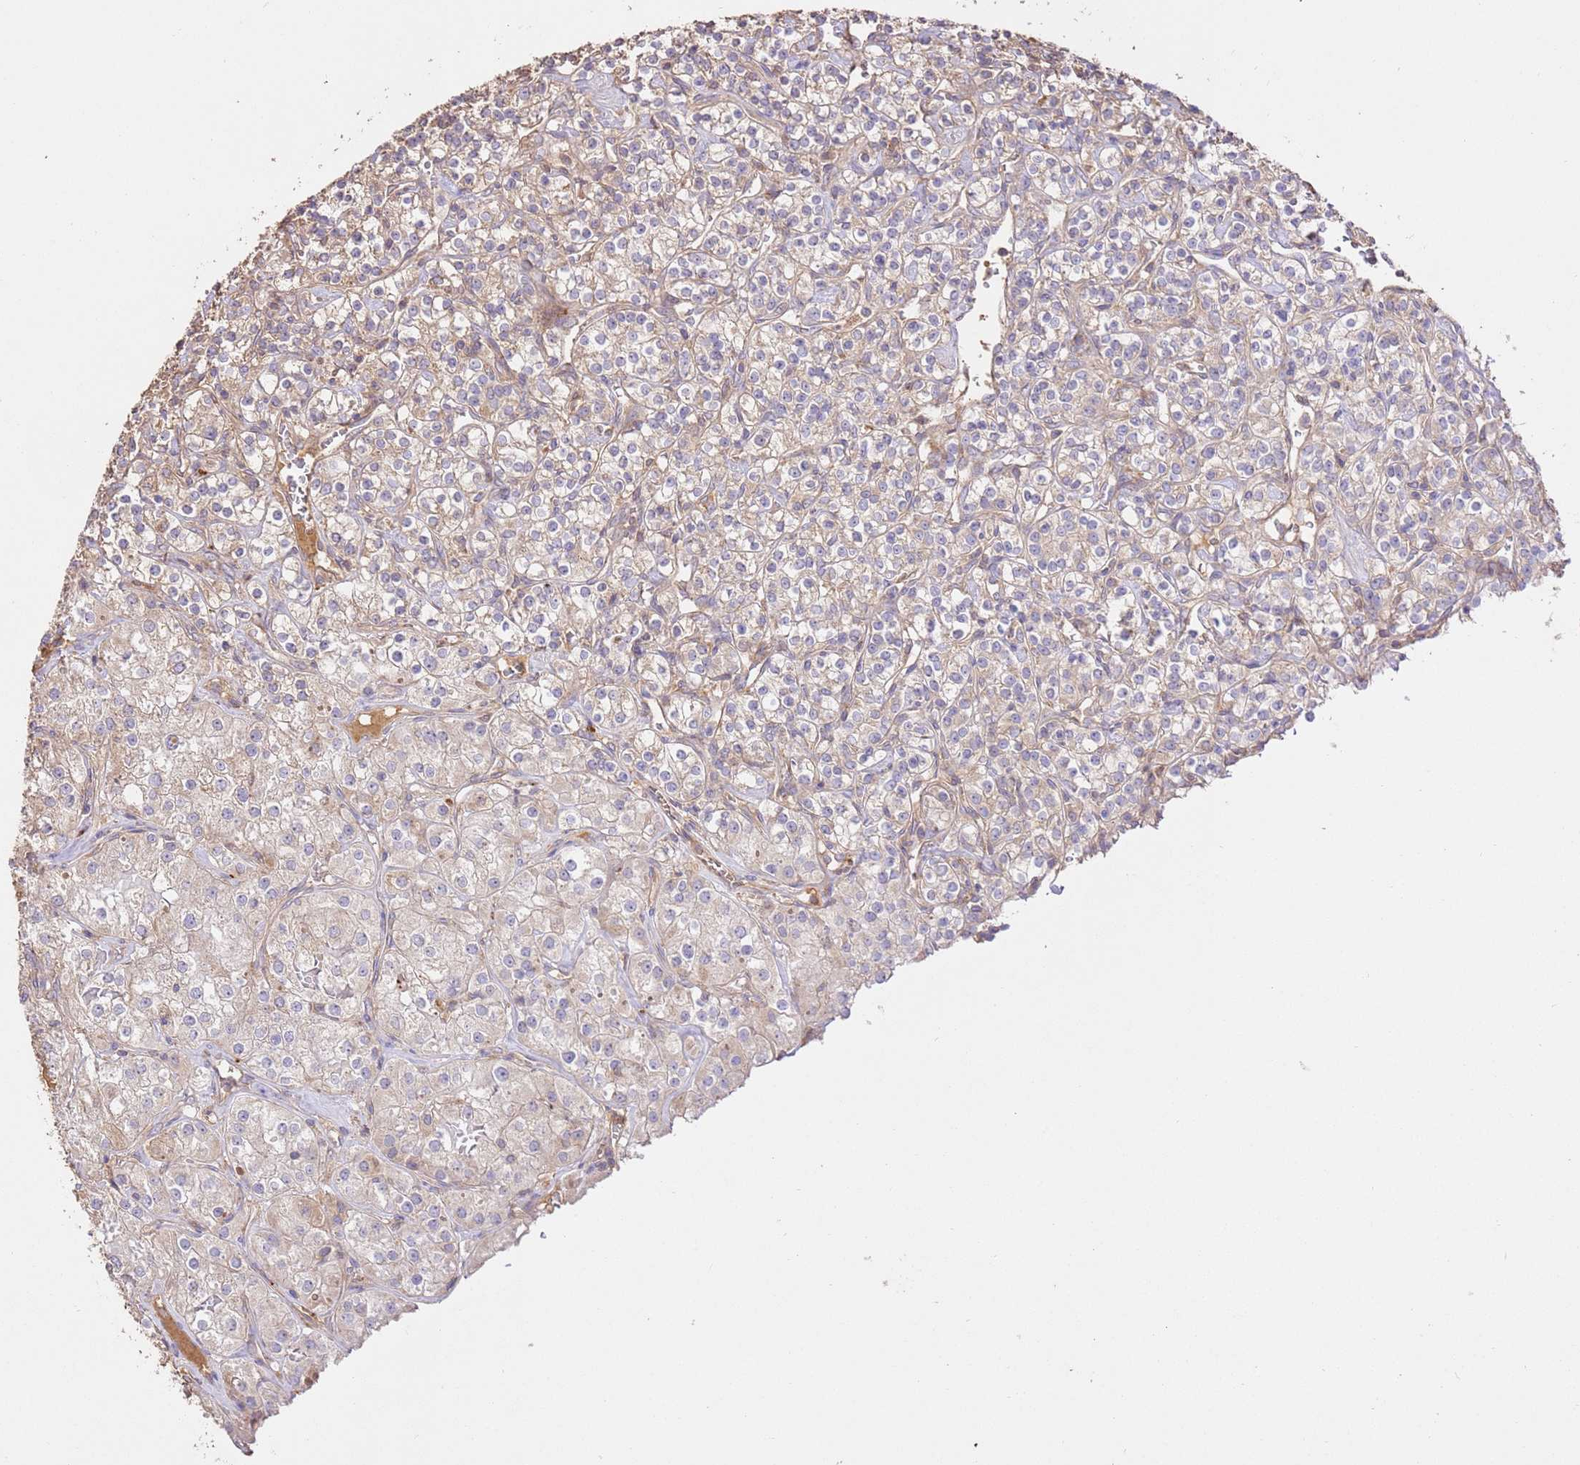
{"staining": {"intensity": "weak", "quantity": "25%-75%", "location": "cytoplasmic/membranous"}, "tissue": "renal cancer", "cell_type": "Tumor cells", "image_type": "cancer", "snomed": [{"axis": "morphology", "description": "Adenocarcinoma, NOS"}, {"axis": "topography", "description": "Kidney"}], "caption": "DAB (3,3'-diaminobenzidine) immunohistochemical staining of human renal cancer exhibits weak cytoplasmic/membranous protein staining in approximately 25%-75% of tumor cells.", "gene": "CEP55", "patient": {"sex": "male", "age": 77}}